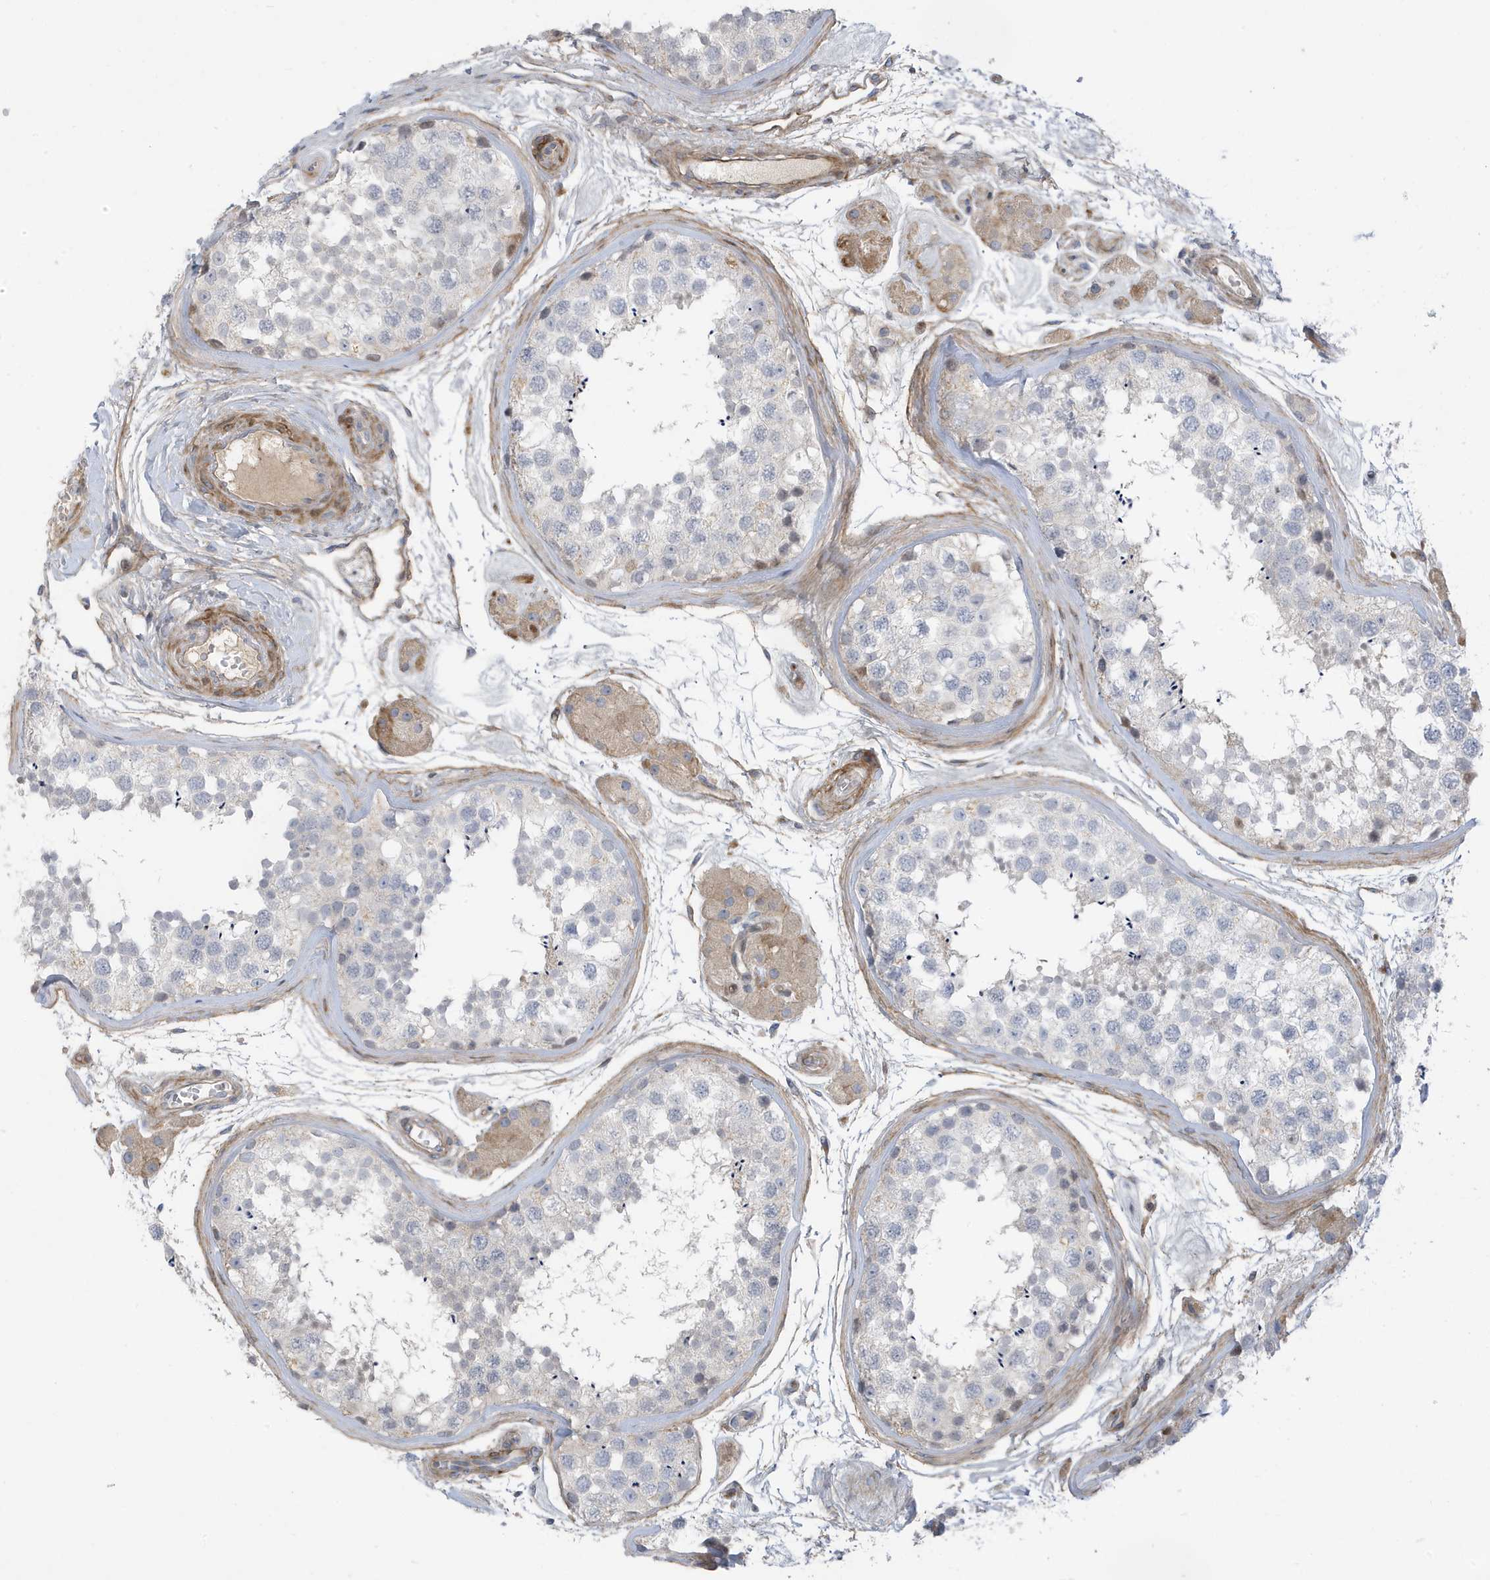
{"staining": {"intensity": "negative", "quantity": "none", "location": "none"}, "tissue": "testis", "cell_type": "Cells in seminiferous ducts", "image_type": "normal", "snomed": [{"axis": "morphology", "description": "Normal tissue, NOS"}, {"axis": "topography", "description": "Testis"}], "caption": "DAB immunohistochemical staining of unremarkable testis exhibits no significant expression in cells in seminiferous ducts.", "gene": "ATP13A5", "patient": {"sex": "male", "age": 56}}